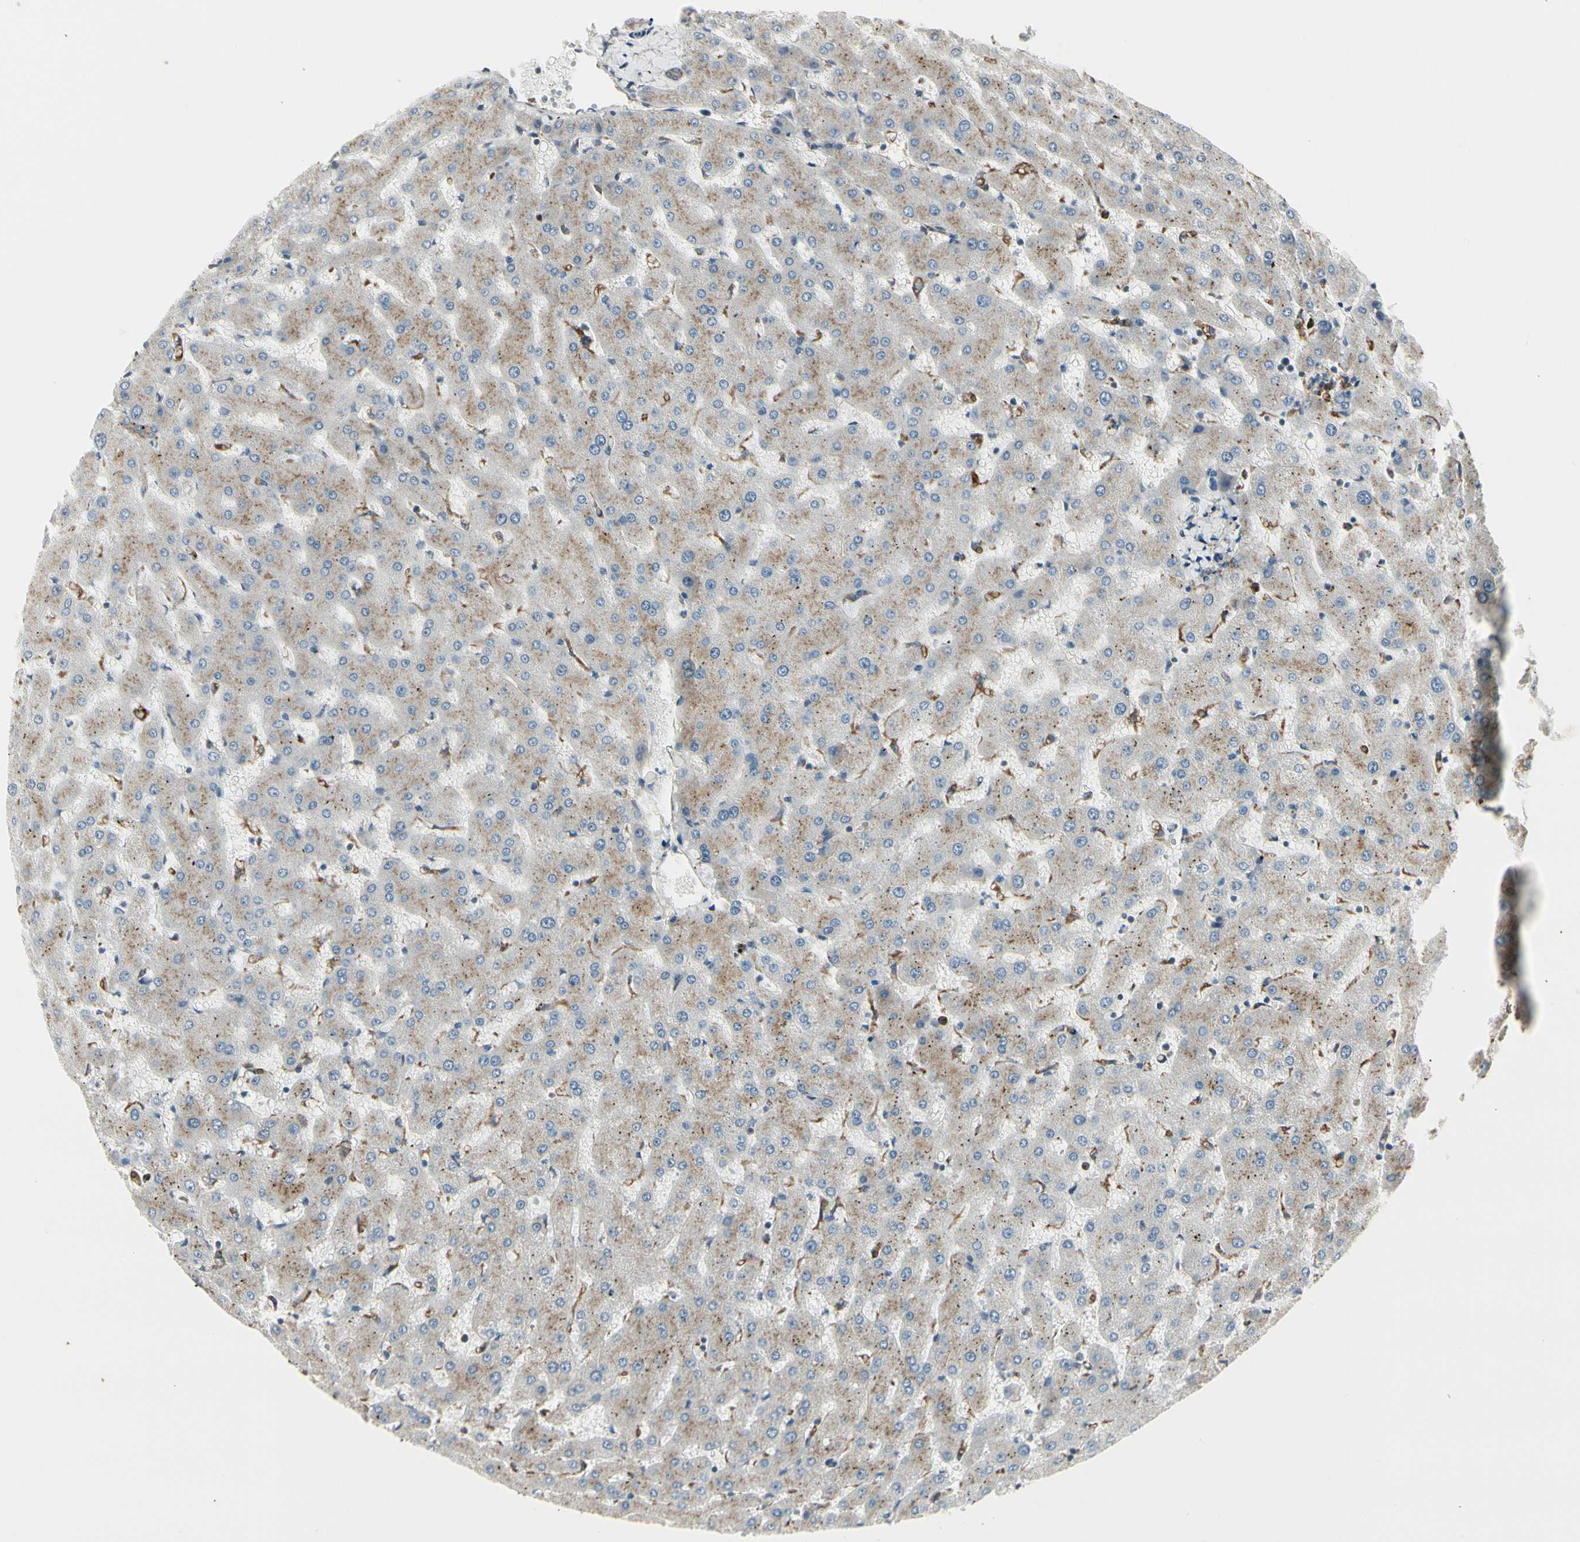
{"staining": {"intensity": "weak", "quantity": ">75%", "location": "cytoplasmic/membranous"}, "tissue": "liver", "cell_type": "Cholangiocytes", "image_type": "normal", "snomed": [{"axis": "morphology", "description": "Normal tissue, NOS"}, {"axis": "topography", "description": "Liver"}], "caption": "Normal liver displays weak cytoplasmic/membranous staining in approximately >75% of cholangiocytes, visualized by immunohistochemistry.", "gene": "ATP6V1B2", "patient": {"sex": "female", "age": 63}}